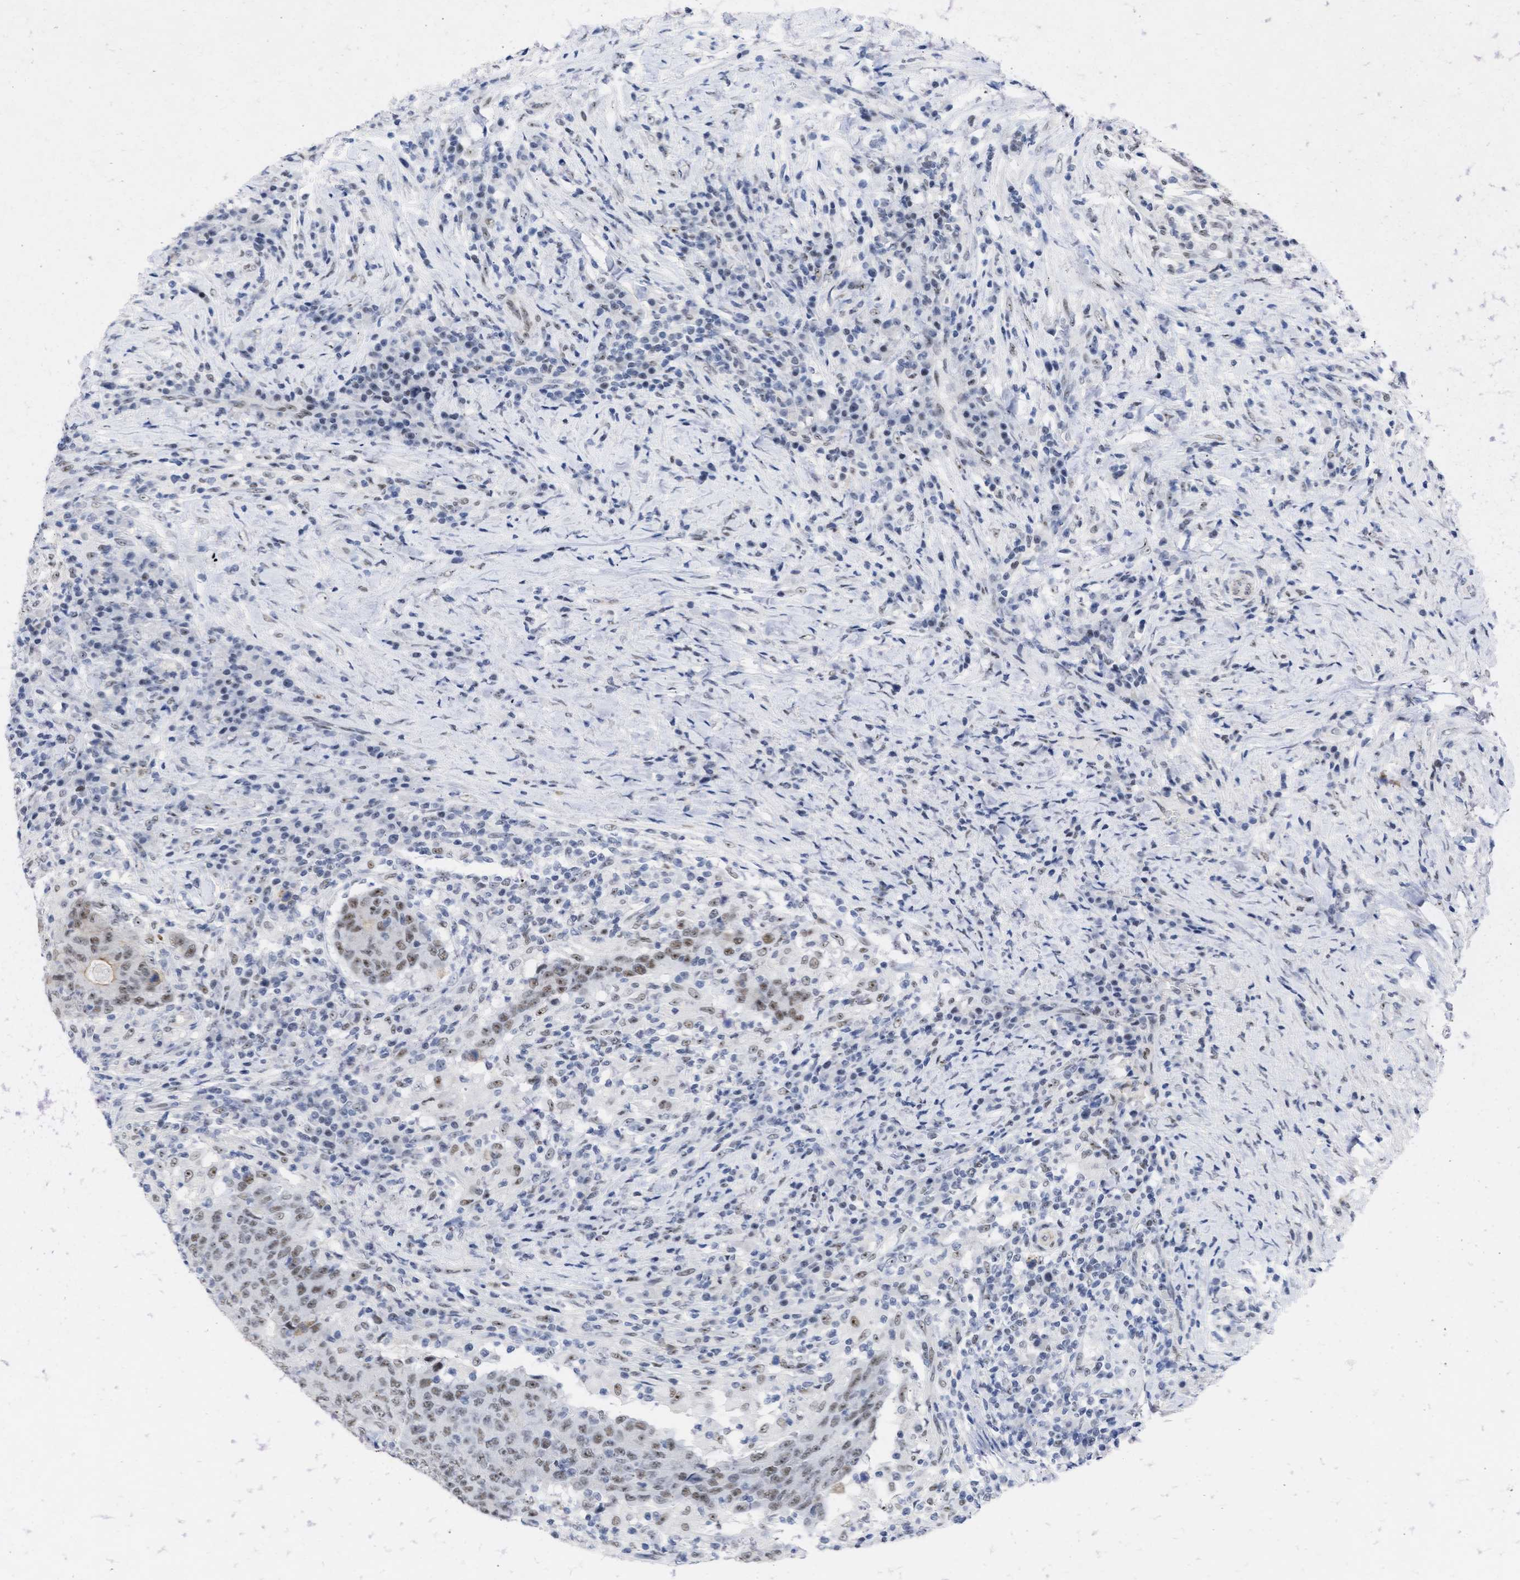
{"staining": {"intensity": "moderate", "quantity": ">75%", "location": "nuclear"}, "tissue": "colorectal cancer", "cell_type": "Tumor cells", "image_type": "cancer", "snomed": [{"axis": "morphology", "description": "Normal tissue, NOS"}, {"axis": "morphology", "description": "Adenocarcinoma, NOS"}, {"axis": "topography", "description": "Colon"}], "caption": "Immunohistochemical staining of human colorectal cancer (adenocarcinoma) demonstrates moderate nuclear protein staining in approximately >75% of tumor cells.", "gene": "DDX41", "patient": {"sex": "female", "age": 75}}